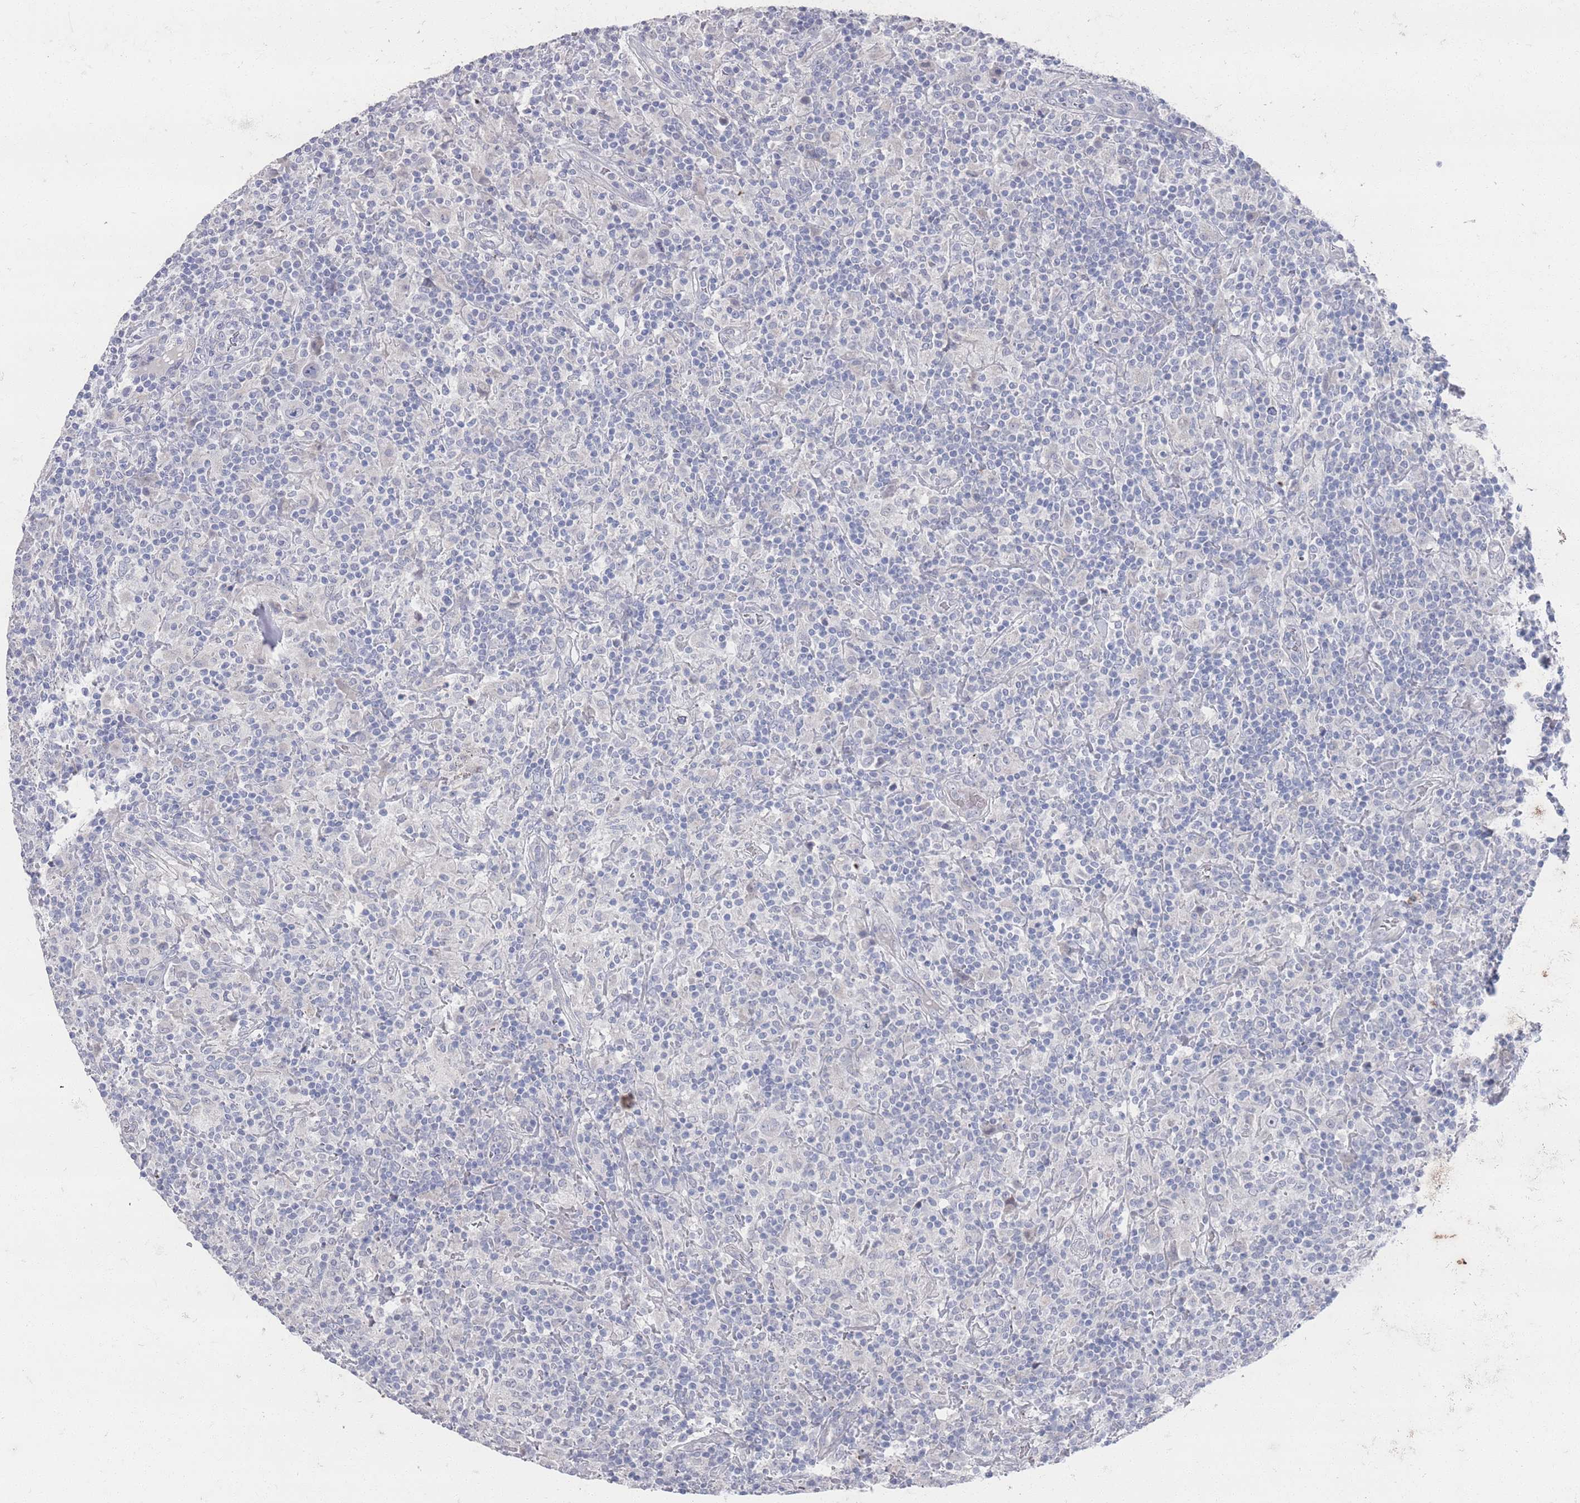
{"staining": {"intensity": "negative", "quantity": "none", "location": "none"}, "tissue": "lymphoma", "cell_type": "Tumor cells", "image_type": "cancer", "snomed": [{"axis": "morphology", "description": "Hodgkin's disease, NOS"}, {"axis": "topography", "description": "Lymph node"}], "caption": "The immunohistochemistry histopathology image has no significant expression in tumor cells of Hodgkin's disease tissue.", "gene": "PROM2", "patient": {"sex": "male", "age": 70}}